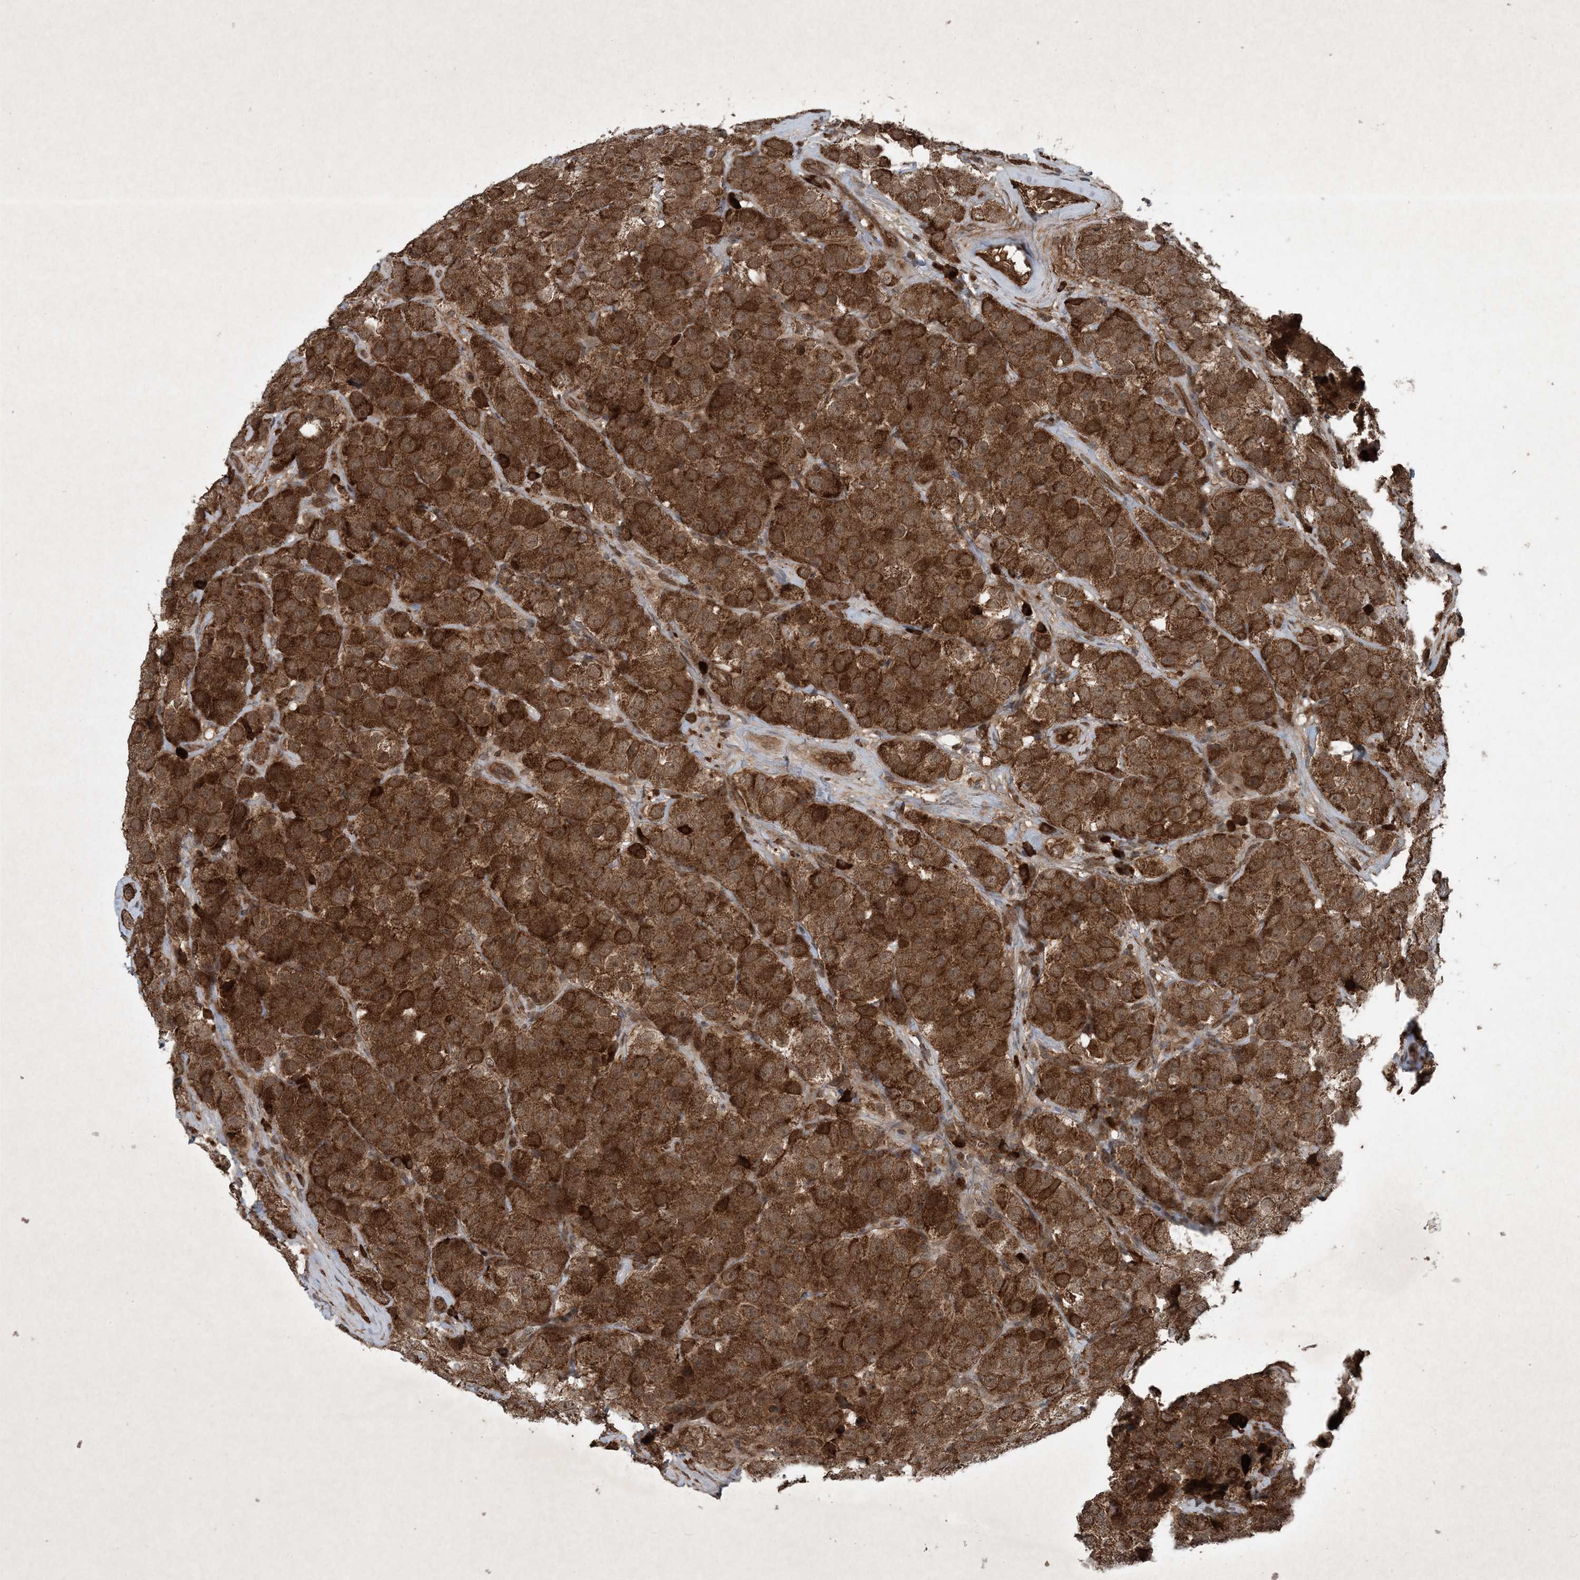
{"staining": {"intensity": "strong", "quantity": ">75%", "location": "cytoplasmic/membranous"}, "tissue": "testis cancer", "cell_type": "Tumor cells", "image_type": "cancer", "snomed": [{"axis": "morphology", "description": "Seminoma, NOS"}, {"axis": "topography", "description": "Testis"}], "caption": "There is high levels of strong cytoplasmic/membranous staining in tumor cells of testis seminoma, as demonstrated by immunohistochemical staining (brown color).", "gene": "GNG5", "patient": {"sex": "male", "age": 28}}